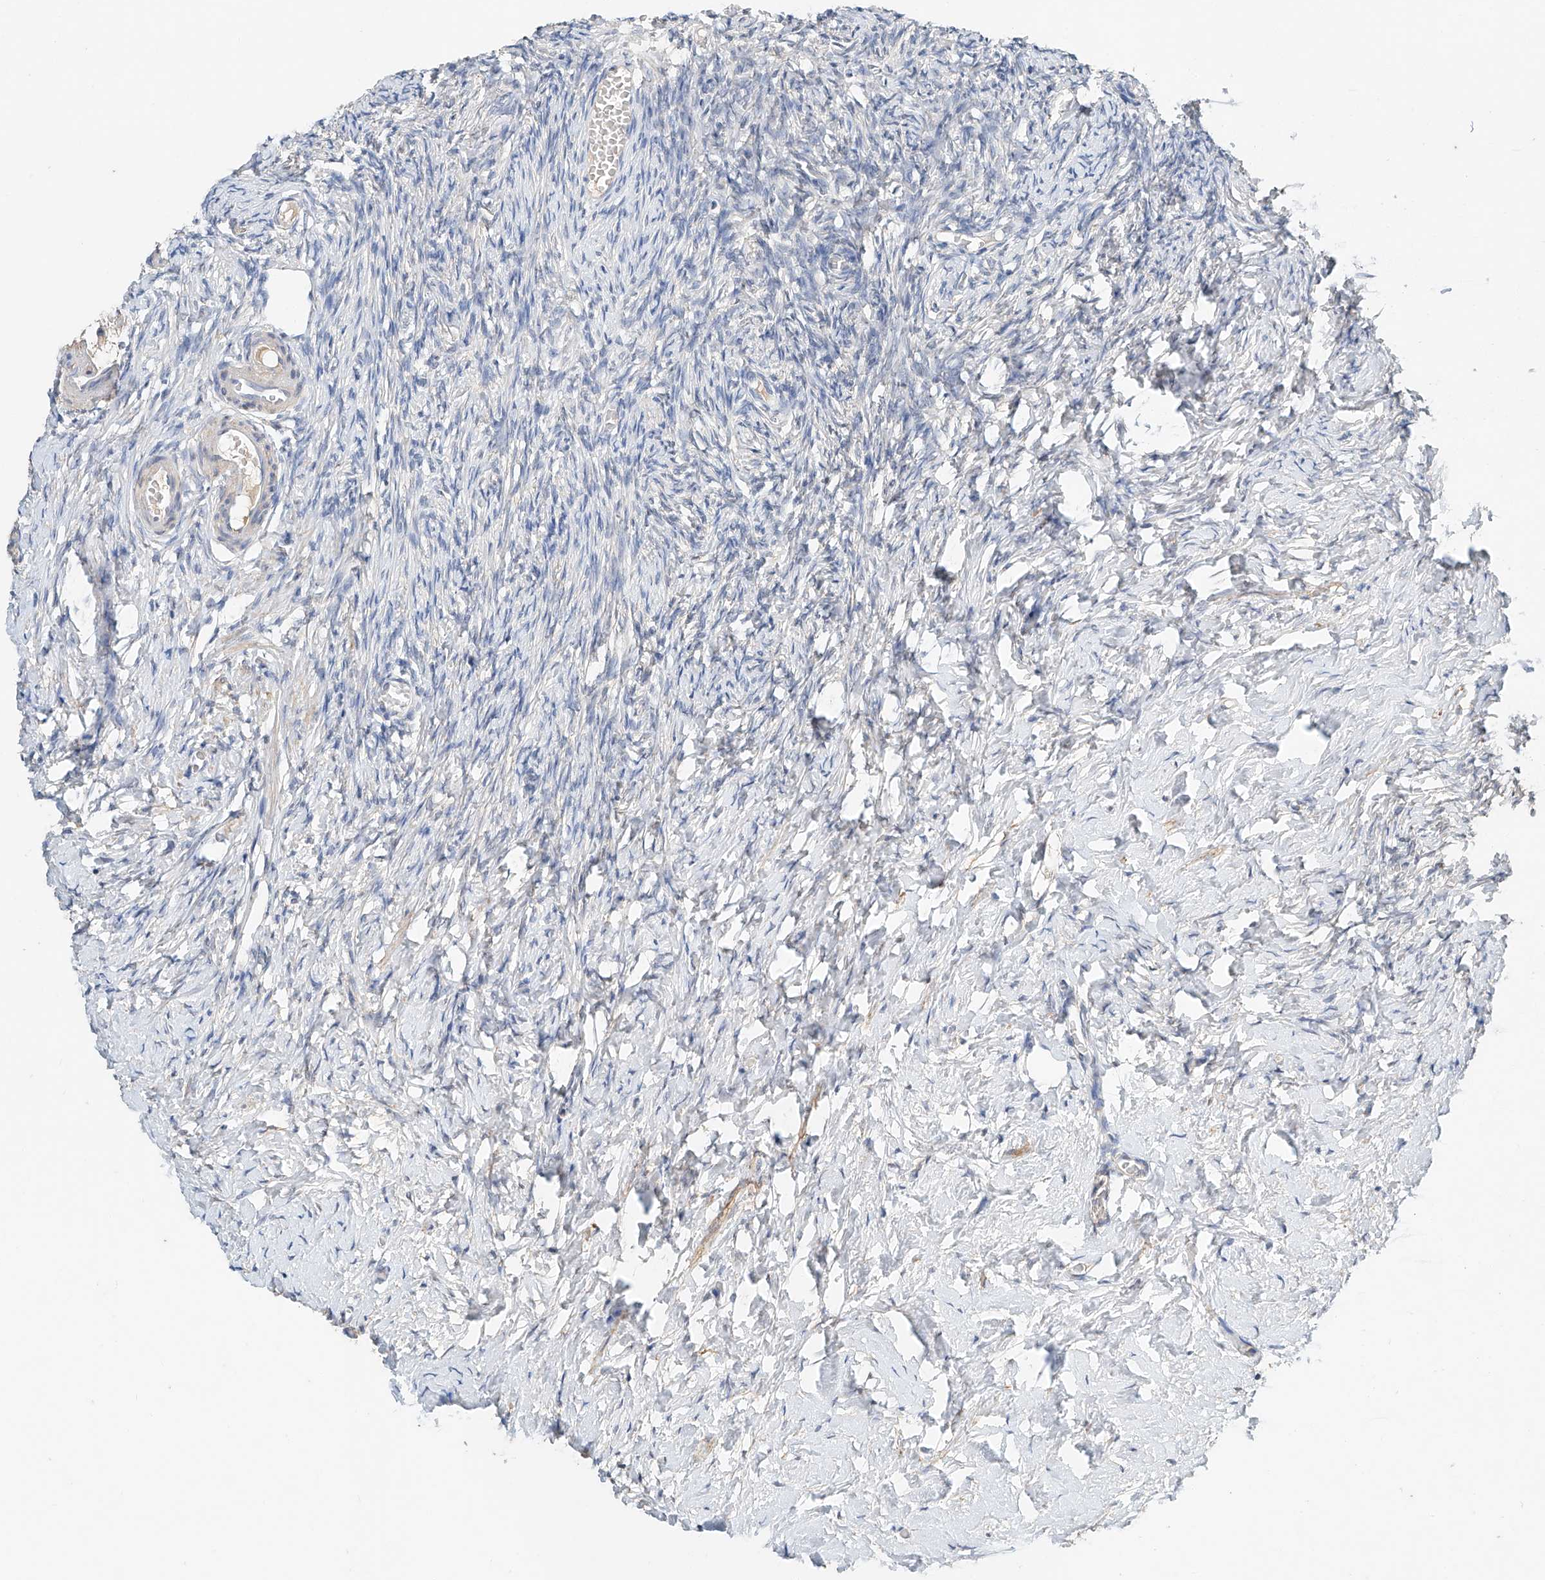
{"staining": {"intensity": "negative", "quantity": "none", "location": "none"}, "tissue": "ovary", "cell_type": "Ovarian stroma cells", "image_type": "normal", "snomed": [{"axis": "morphology", "description": "Normal tissue, NOS"}, {"axis": "topography", "description": "Ovary"}], "caption": "Immunohistochemical staining of normal ovary shows no significant positivity in ovarian stroma cells.", "gene": "CTDP1", "patient": {"sex": "female", "age": 27}}